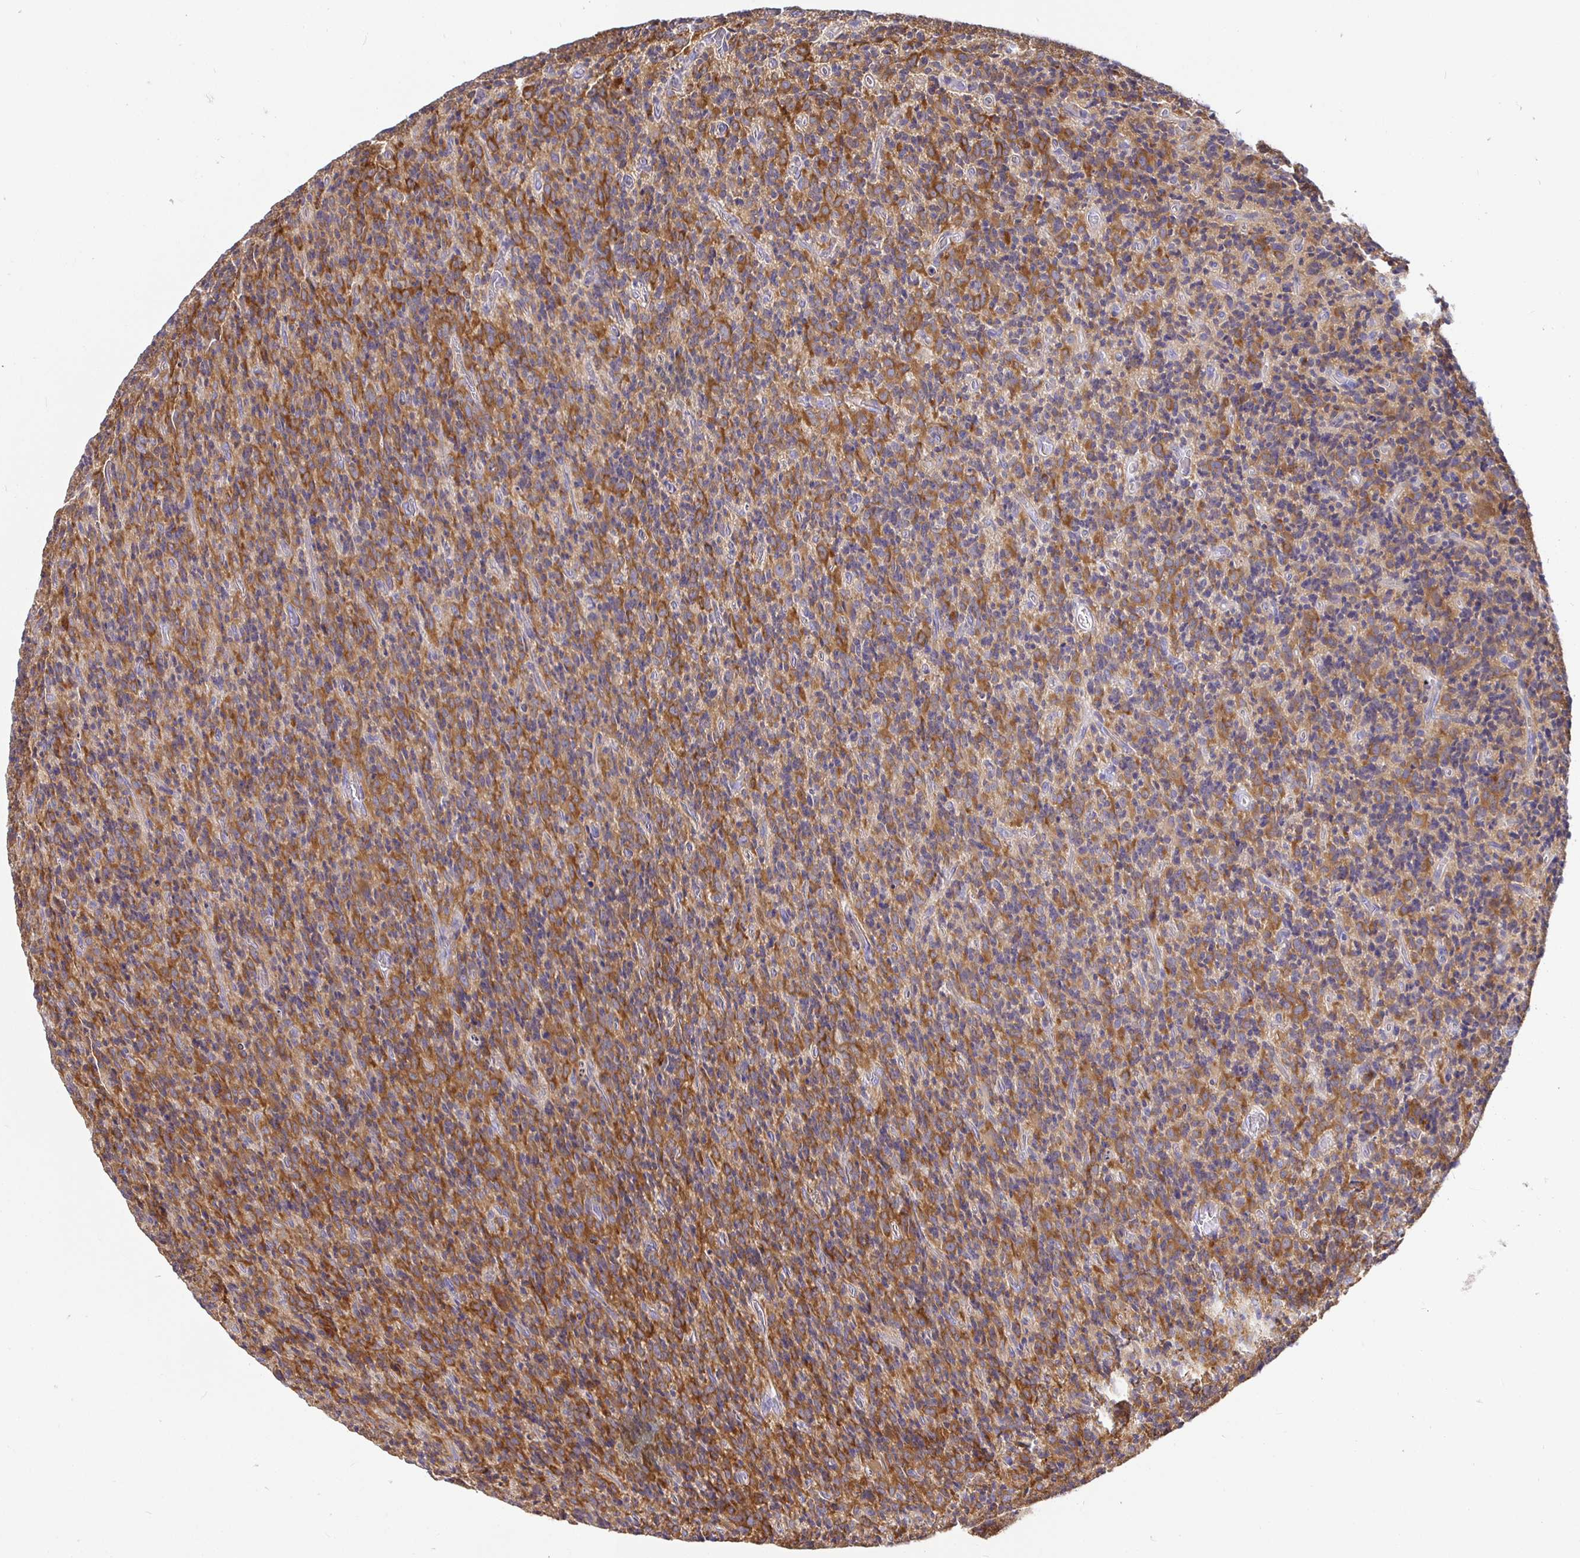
{"staining": {"intensity": "moderate", "quantity": ">75%", "location": "cytoplasmic/membranous"}, "tissue": "glioma", "cell_type": "Tumor cells", "image_type": "cancer", "snomed": [{"axis": "morphology", "description": "Glioma, malignant, High grade"}, {"axis": "topography", "description": "Brain"}], "caption": "Malignant high-grade glioma stained for a protein (brown) displays moderate cytoplasmic/membranous positive expression in about >75% of tumor cells.", "gene": "KIF21A", "patient": {"sex": "male", "age": 76}}